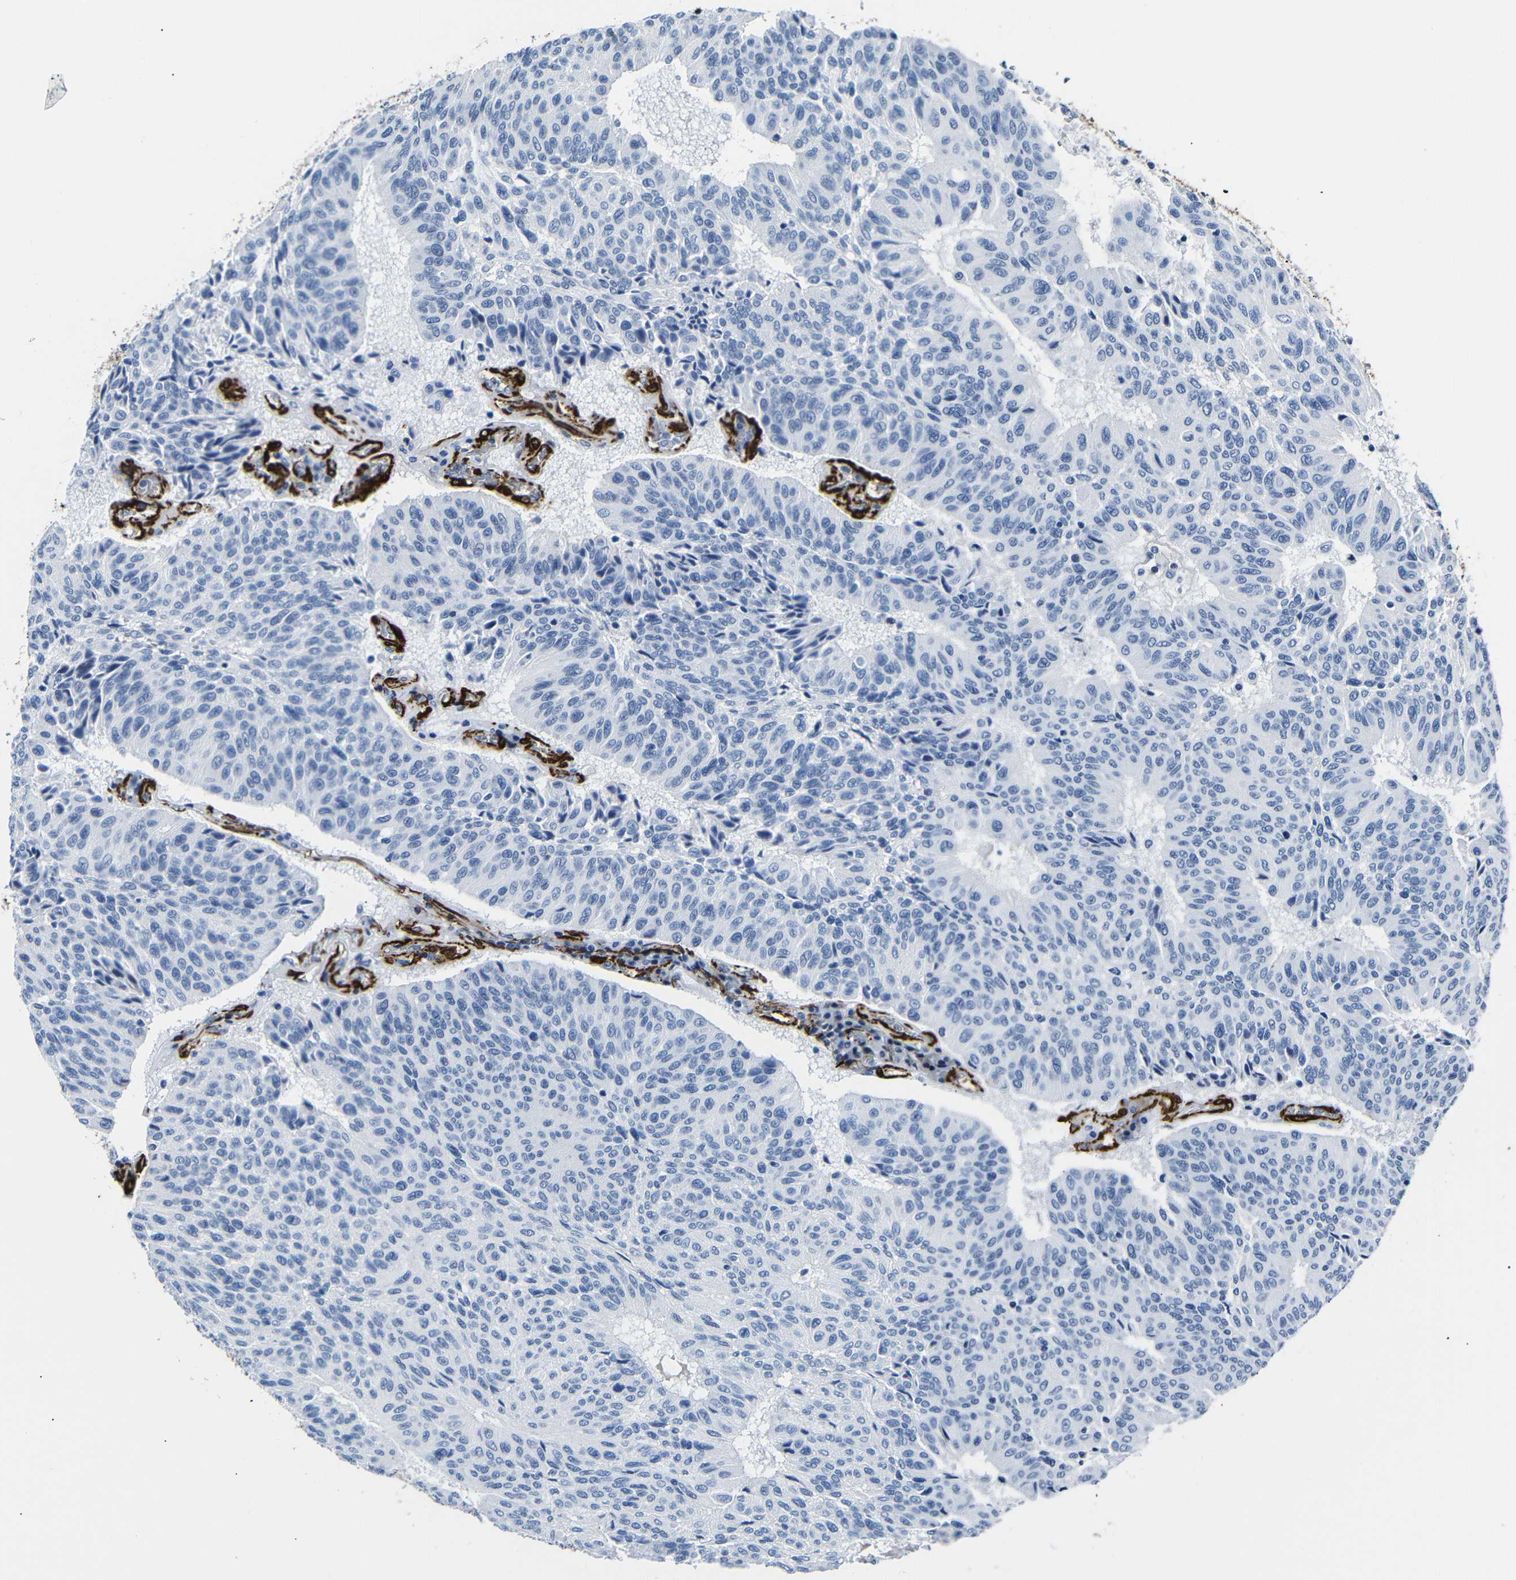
{"staining": {"intensity": "negative", "quantity": "none", "location": "none"}, "tissue": "urothelial cancer", "cell_type": "Tumor cells", "image_type": "cancer", "snomed": [{"axis": "morphology", "description": "Urothelial carcinoma, High grade"}, {"axis": "topography", "description": "Urinary bladder"}], "caption": "Tumor cells show no significant staining in urothelial carcinoma (high-grade).", "gene": "ACTA2", "patient": {"sex": "male", "age": 66}}